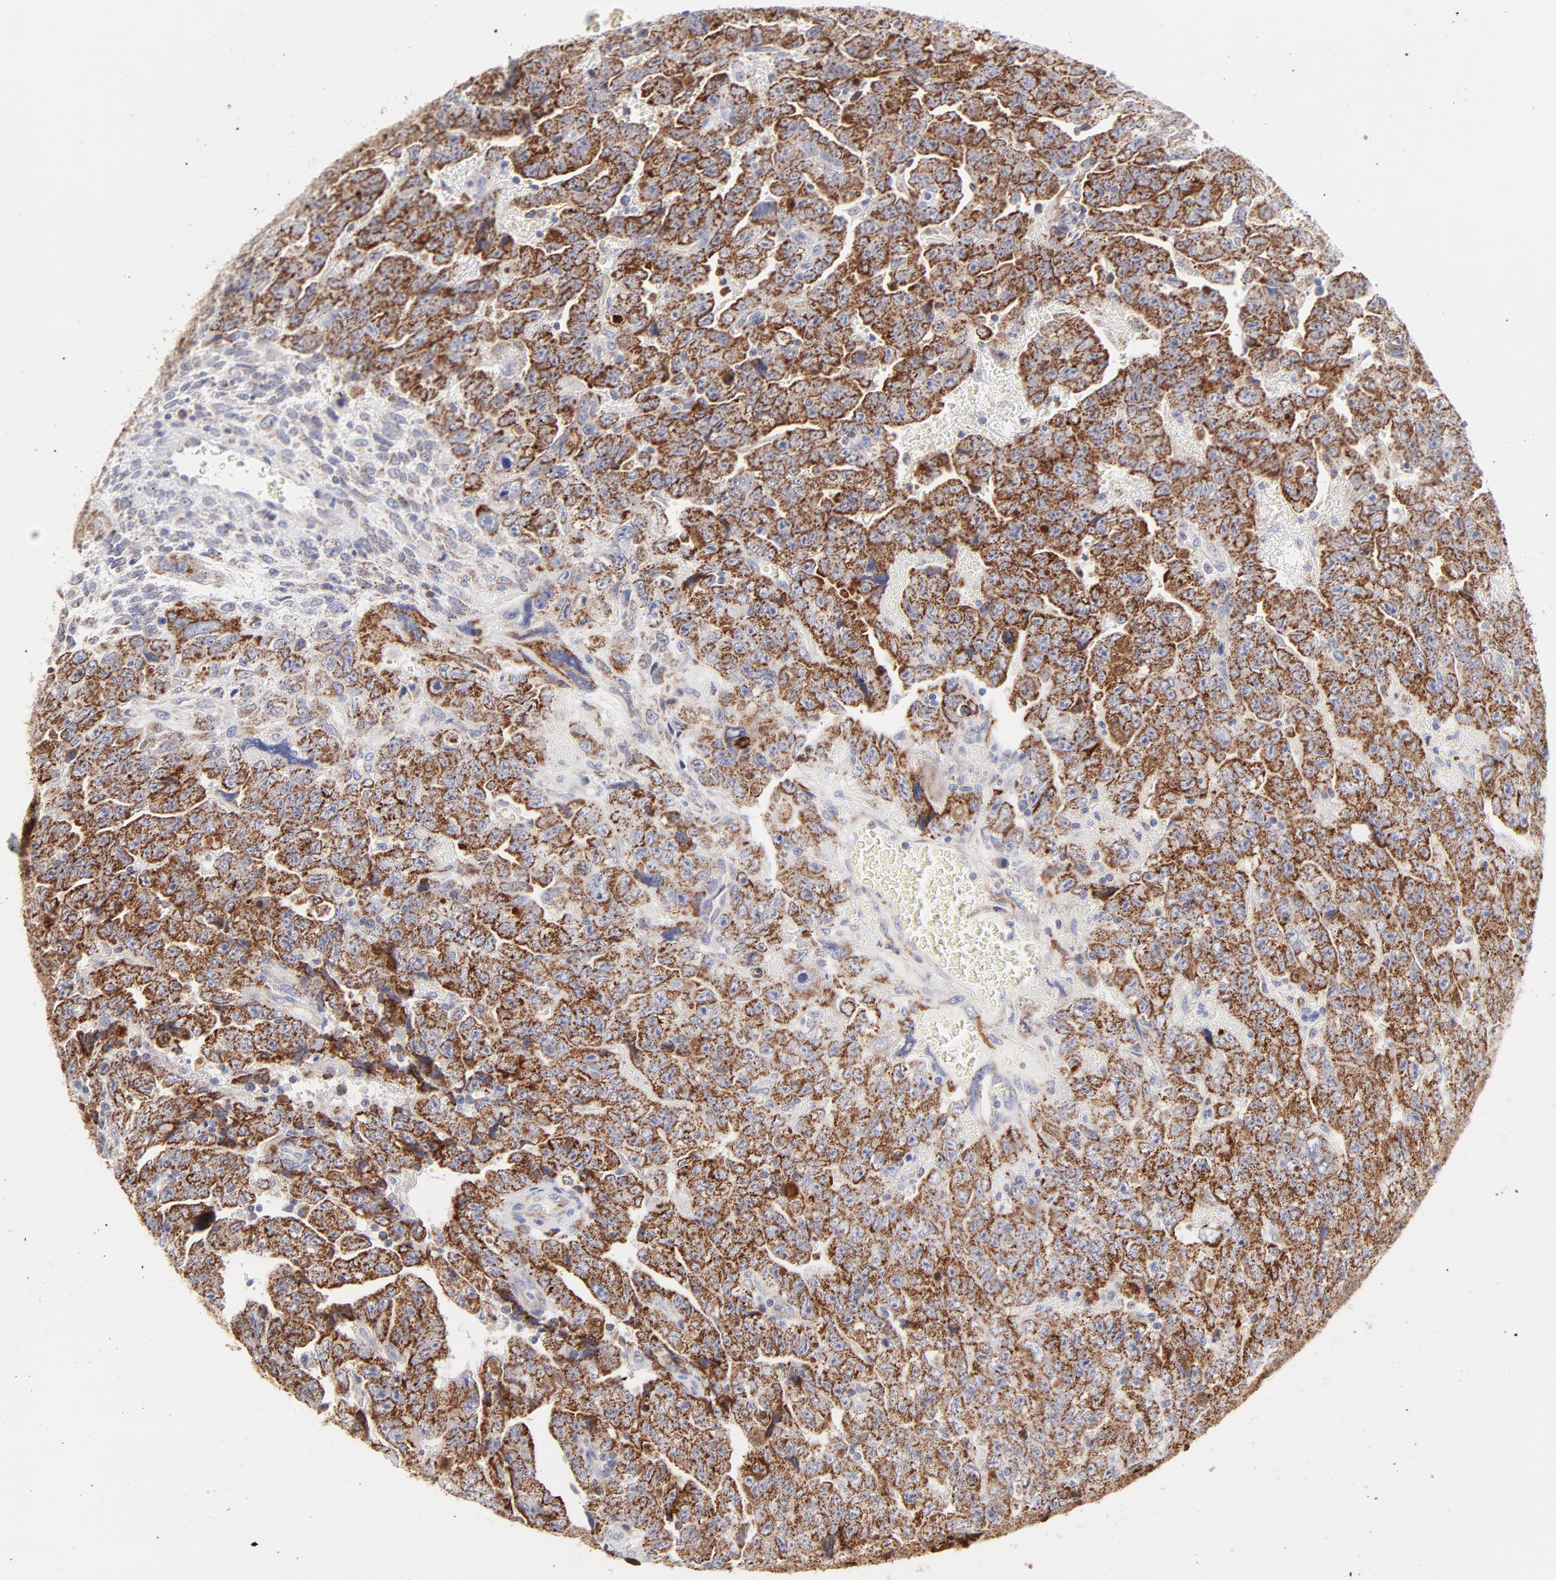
{"staining": {"intensity": "strong", "quantity": ">75%", "location": "cytoplasmic/membranous"}, "tissue": "testis cancer", "cell_type": "Tumor cells", "image_type": "cancer", "snomed": [{"axis": "morphology", "description": "Carcinoma, Embryonal, NOS"}, {"axis": "topography", "description": "Testis"}], "caption": "Immunohistochemistry (IHC) (DAB) staining of testis cancer exhibits strong cytoplasmic/membranous protein expression in about >75% of tumor cells.", "gene": "TIMM8A", "patient": {"sex": "male", "age": 28}}